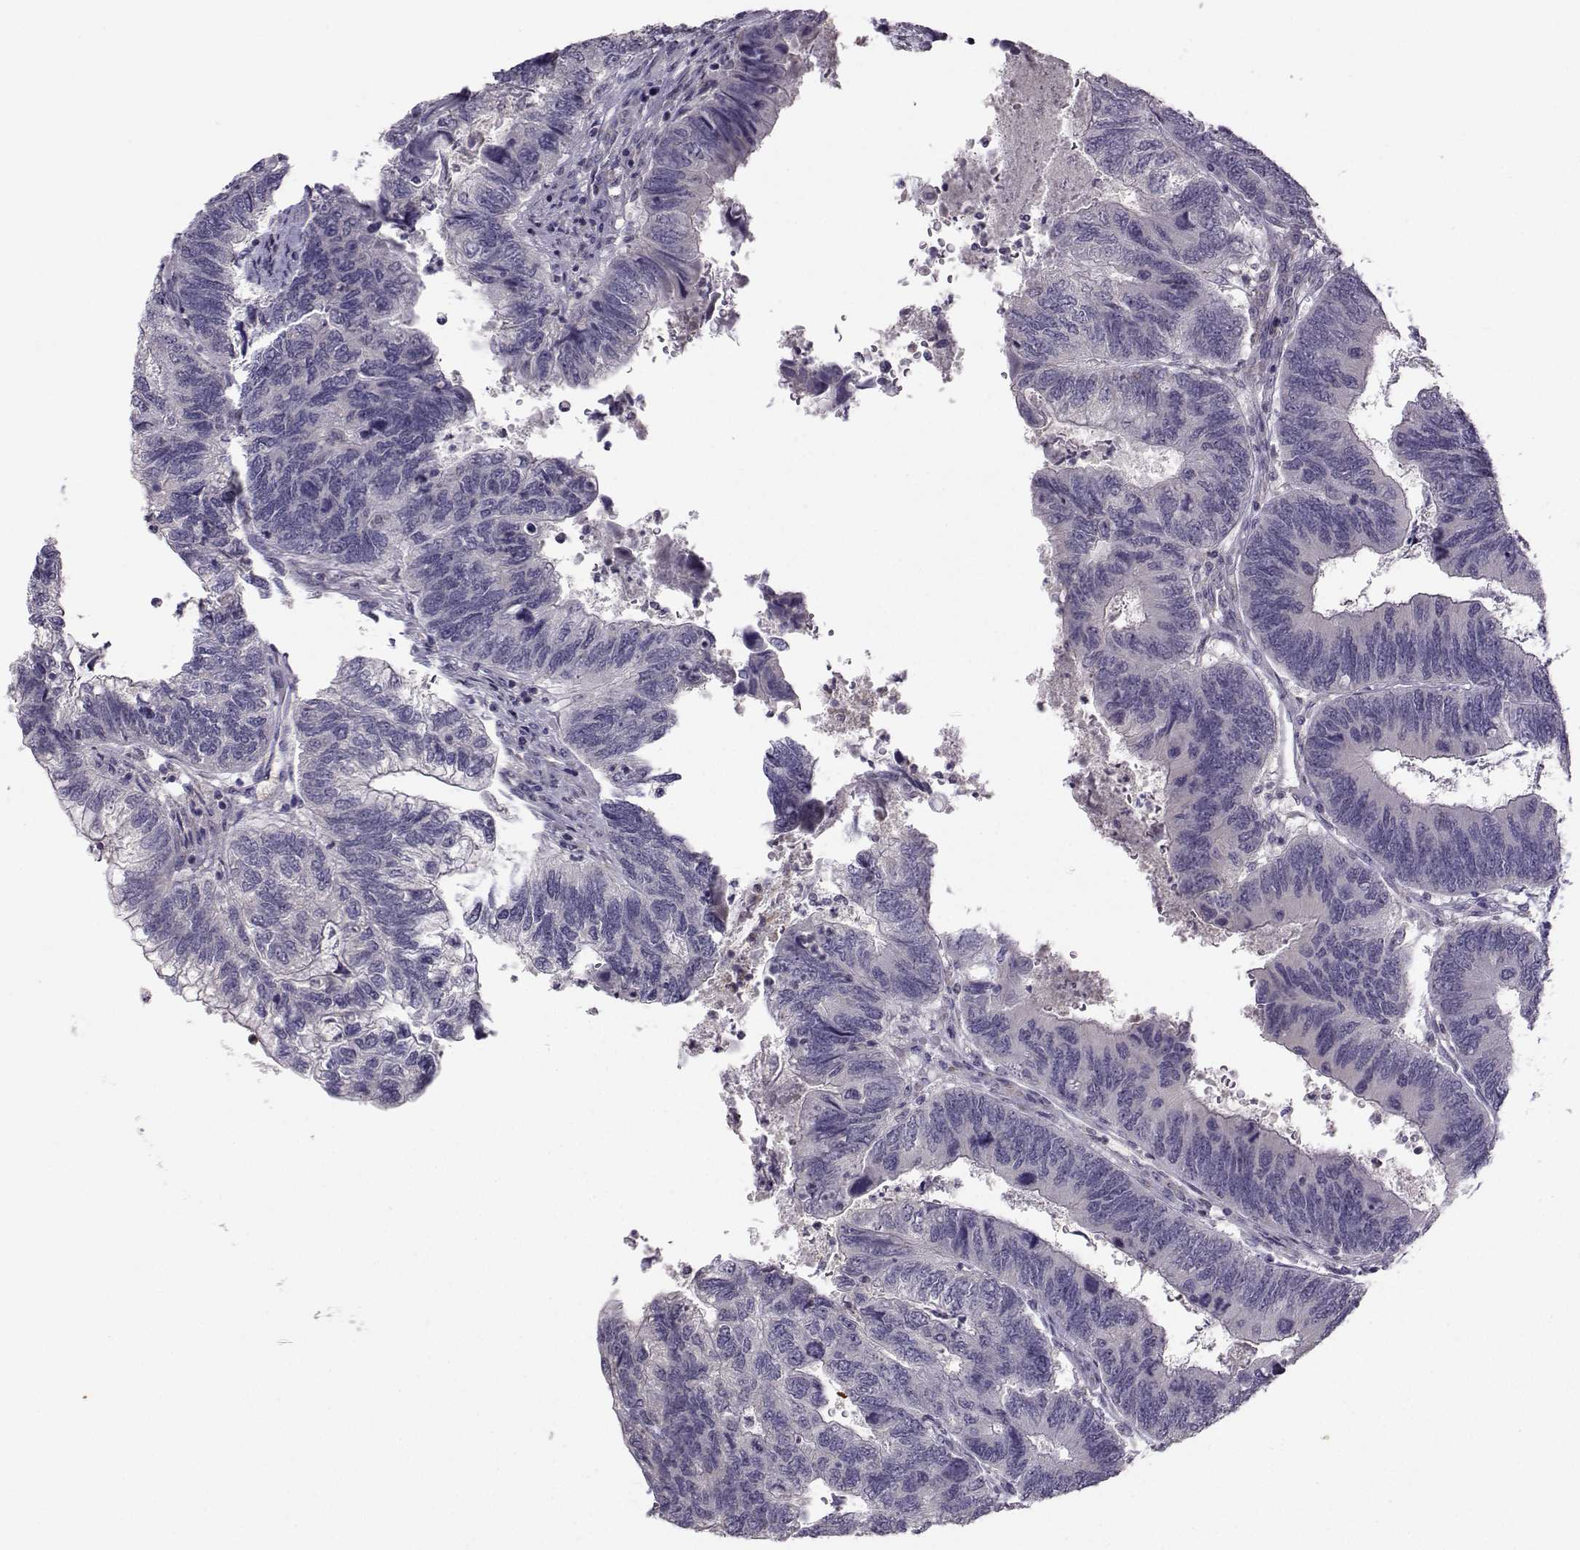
{"staining": {"intensity": "negative", "quantity": "none", "location": "none"}, "tissue": "colorectal cancer", "cell_type": "Tumor cells", "image_type": "cancer", "snomed": [{"axis": "morphology", "description": "Adenocarcinoma, NOS"}, {"axis": "topography", "description": "Colon"}], "caption": "A high-resolution photomicrograph shows immunohistochemistry (IHC) staining of adenocarcinoma (colorectal), which exhibits no significant expression in tumor cells. (Stains: DAB immunohistochemistry (IHC) with hematoxylin counter stain, Microscopy: brightfield microscopy at high magnification).", "gene": "FCAMR", "patient": {"sex": "female", "age": 67}}